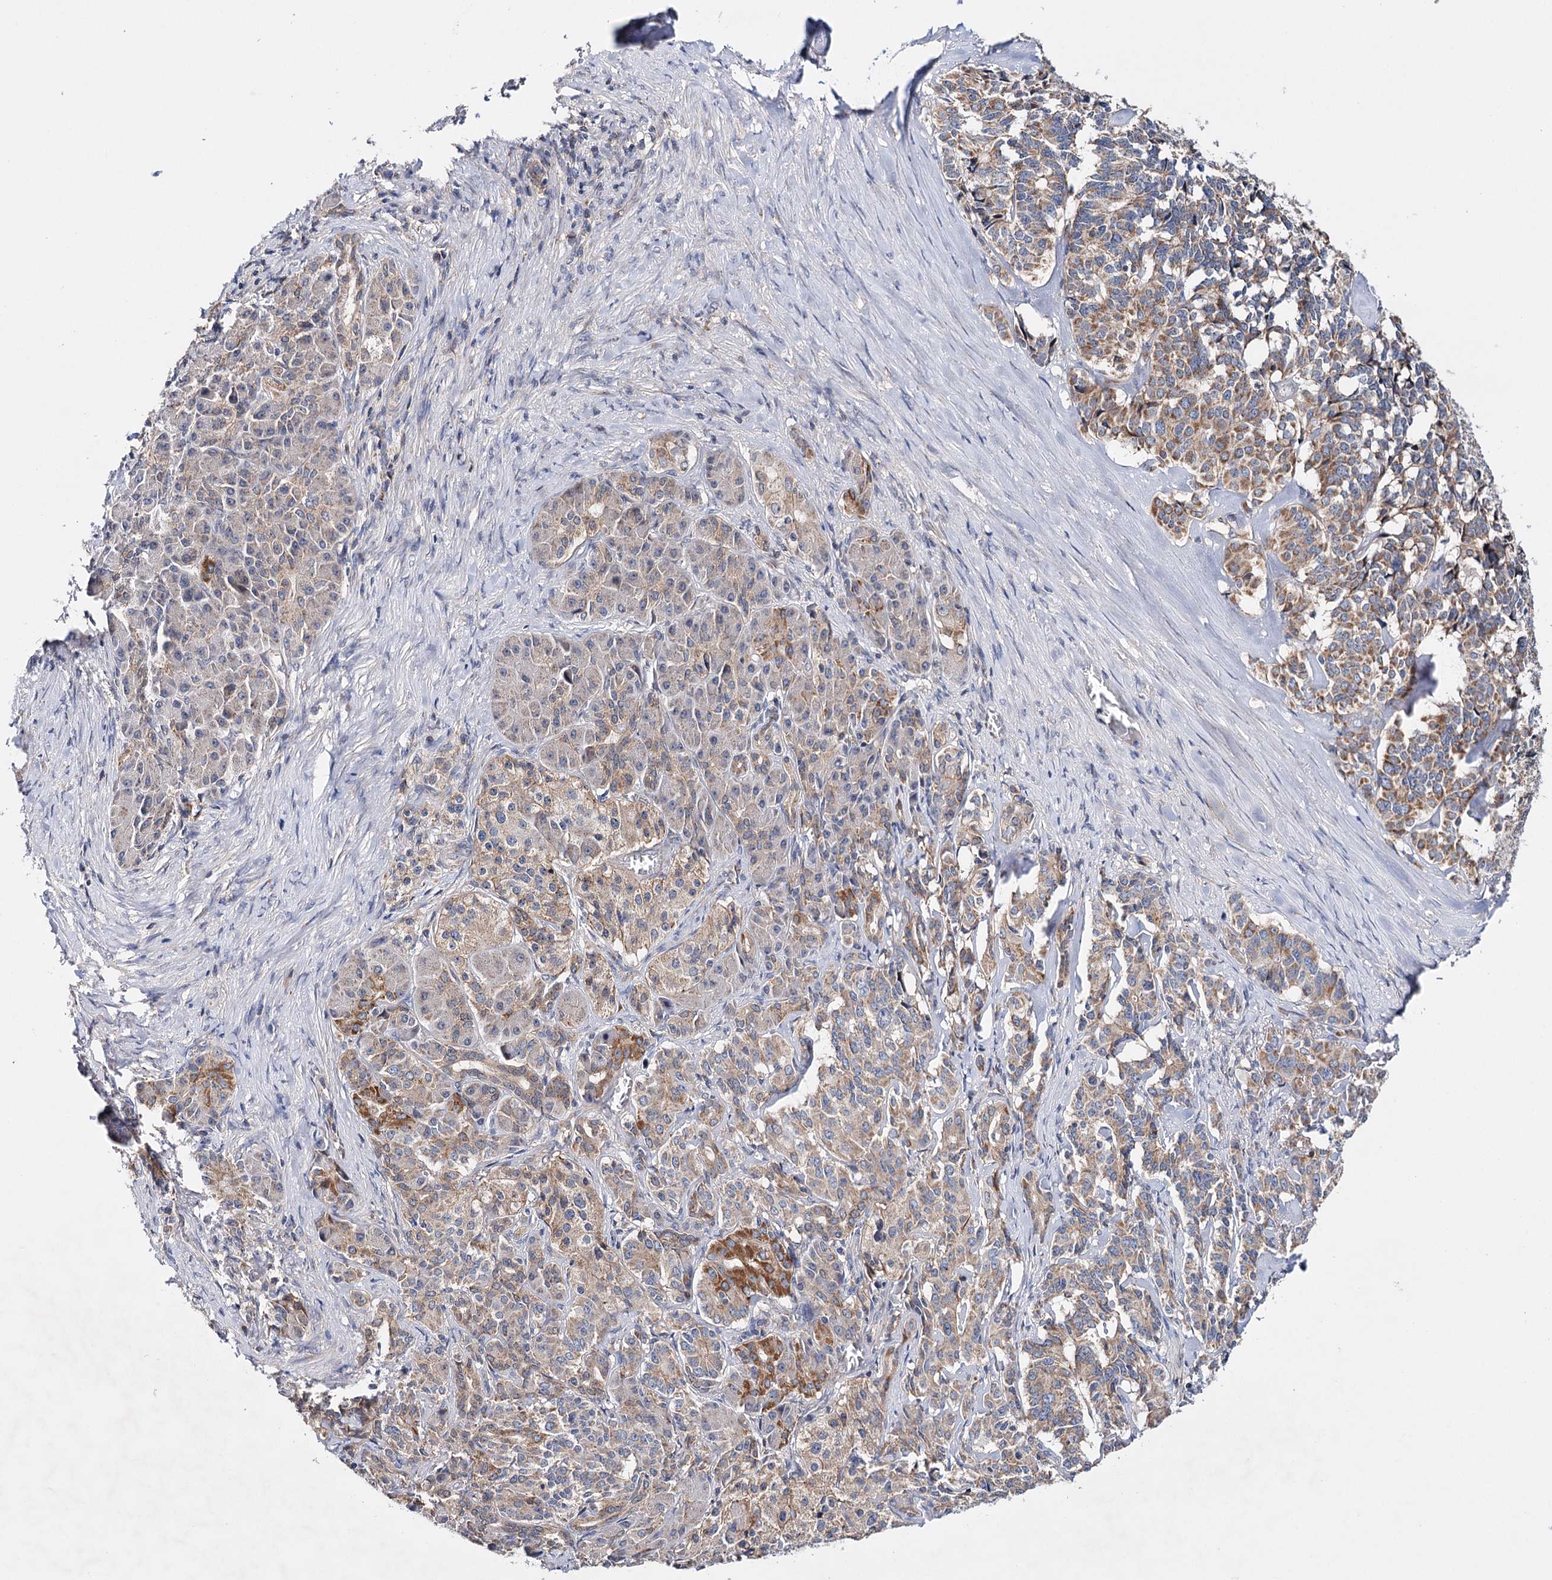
{"staining": {"intensity": "moderate", "quantity": ">75%", "location": "cytoplasmic/membranous"}, "tissue": "pancreatic cancer", "cell_type": "Tumor cells", "image_type": "cancer", "snomed": [{"axis": "morphology", "description": "Adenocarcinoma, NOS"}, {"axis": "topography", "description": "Pancreas"}], "caption": "Moderate cytoplasmic/membranous positivity for a protein is present in approximately >75% of tumor cells of pancreatic adenocarcinoma using immunohistochemistry (IHC).", "gene": "CFAP46", "patient": {"sex": "female", "age": 74}}